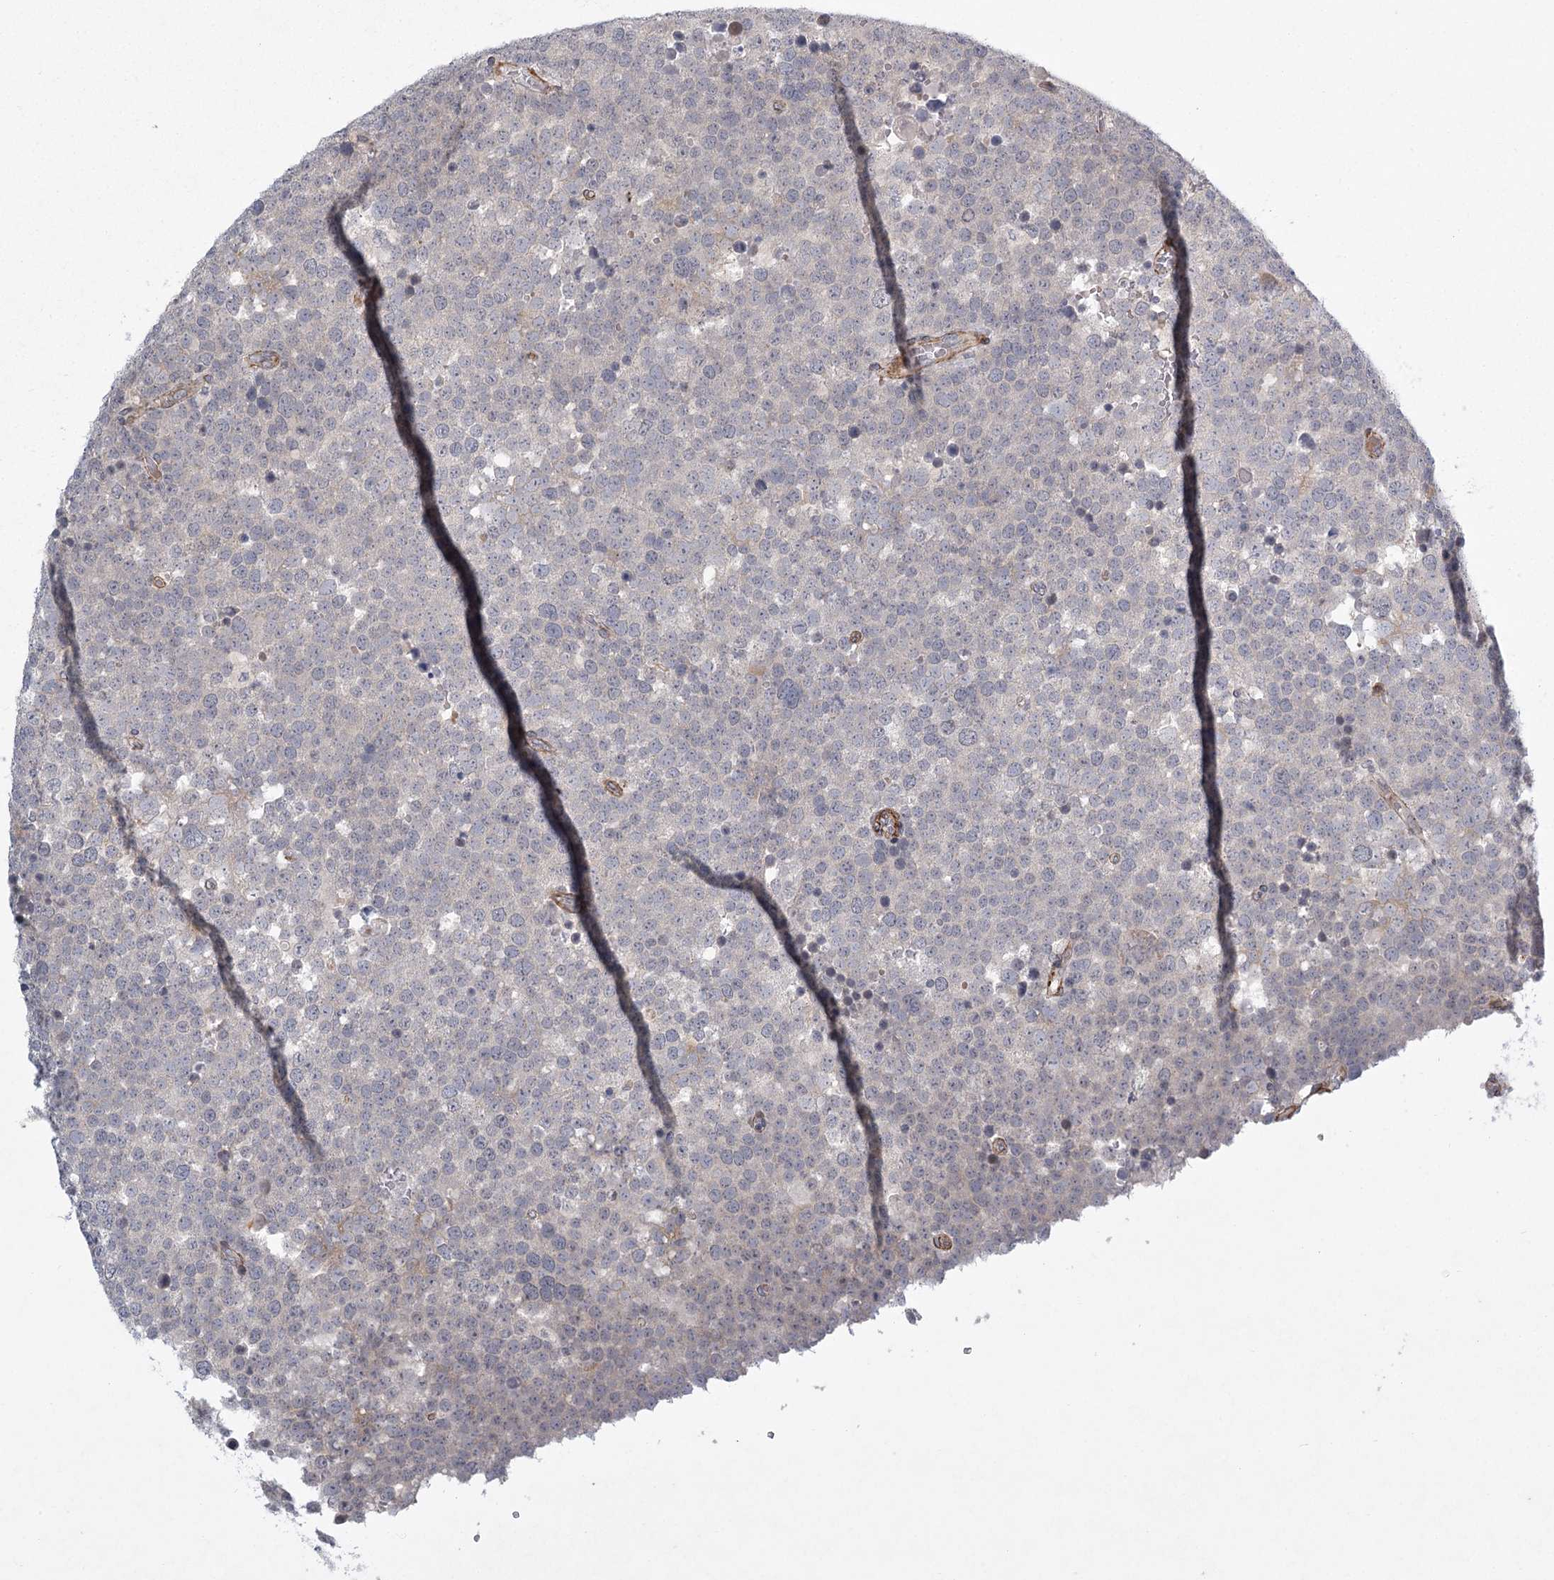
{"staining": {"intensity": "negative", "quantity": "none", "location": "none"}, "tissue": "testis cancer", "cell_type": "Tumor cells", "image_type": "cancer", "snomed": [{"axis": "morphology", "description": "Seminoma, NOS"}, {"axis": "topography", "description": "Testis"}], "caption": "Immunohistochemistry of seminoma (testis) shows no positivity in tumor cells.", "gene": "MEPE", "patient": {"sex": "male", "age": 71}}